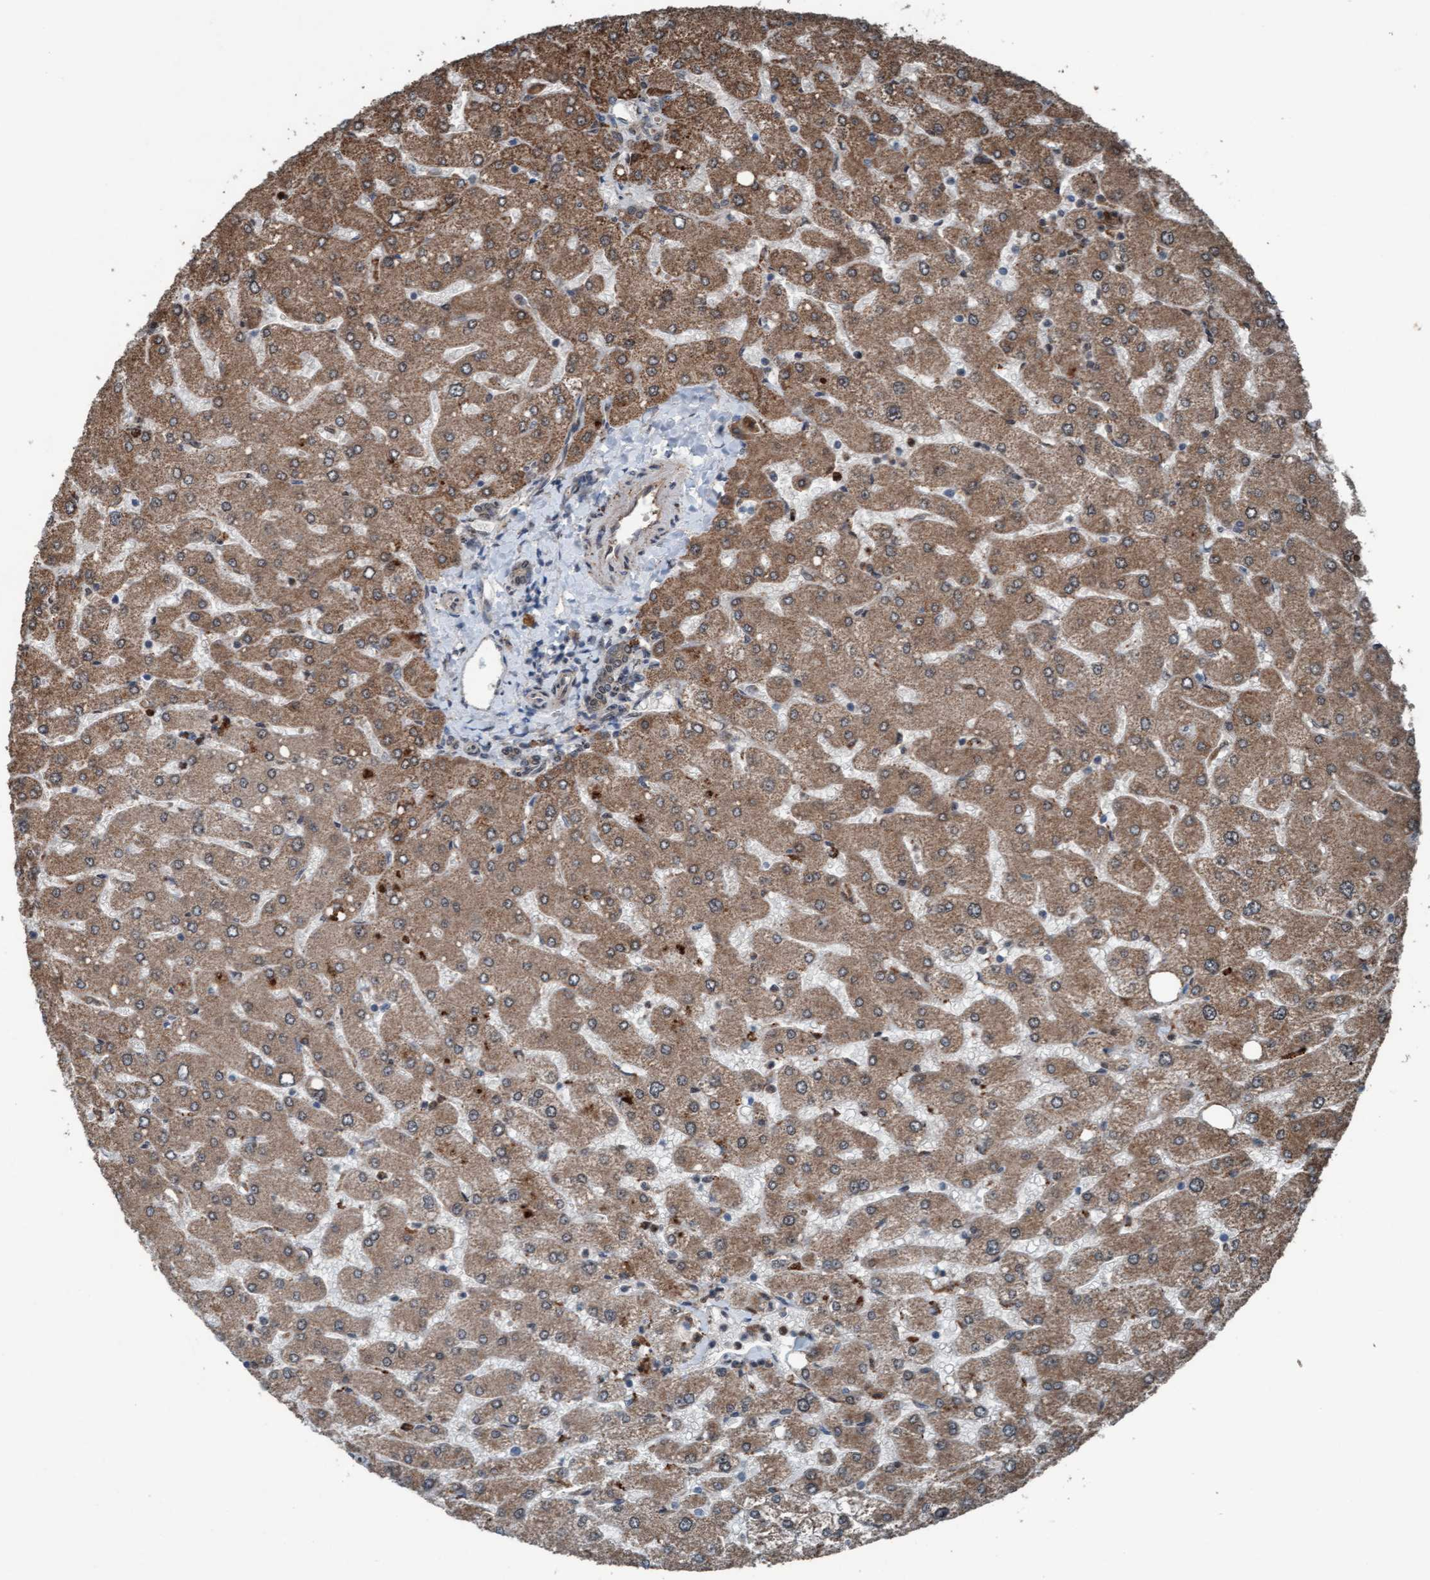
{"staining": {"intensity": "weak", "quantity": "25%-75%", "location": "cytoplasmic/membranous"}, "tissue": "liver", "cell_type": "Cholangiocytes", "image_type": "normal", "snomed": [{"axis": "morphology", "description": "Normal tissue, NOS"}, {"axis": "topography", "description": "Liver"}], "caption": "Brown immunohistochemical staining in normal human liver demonstrates weak cytoplasmic/membranous staining in approximately 25%-75% of cholangiocytes.", "gene": "PLXNB2", "patient": {"sex": "male", "age": 55}}